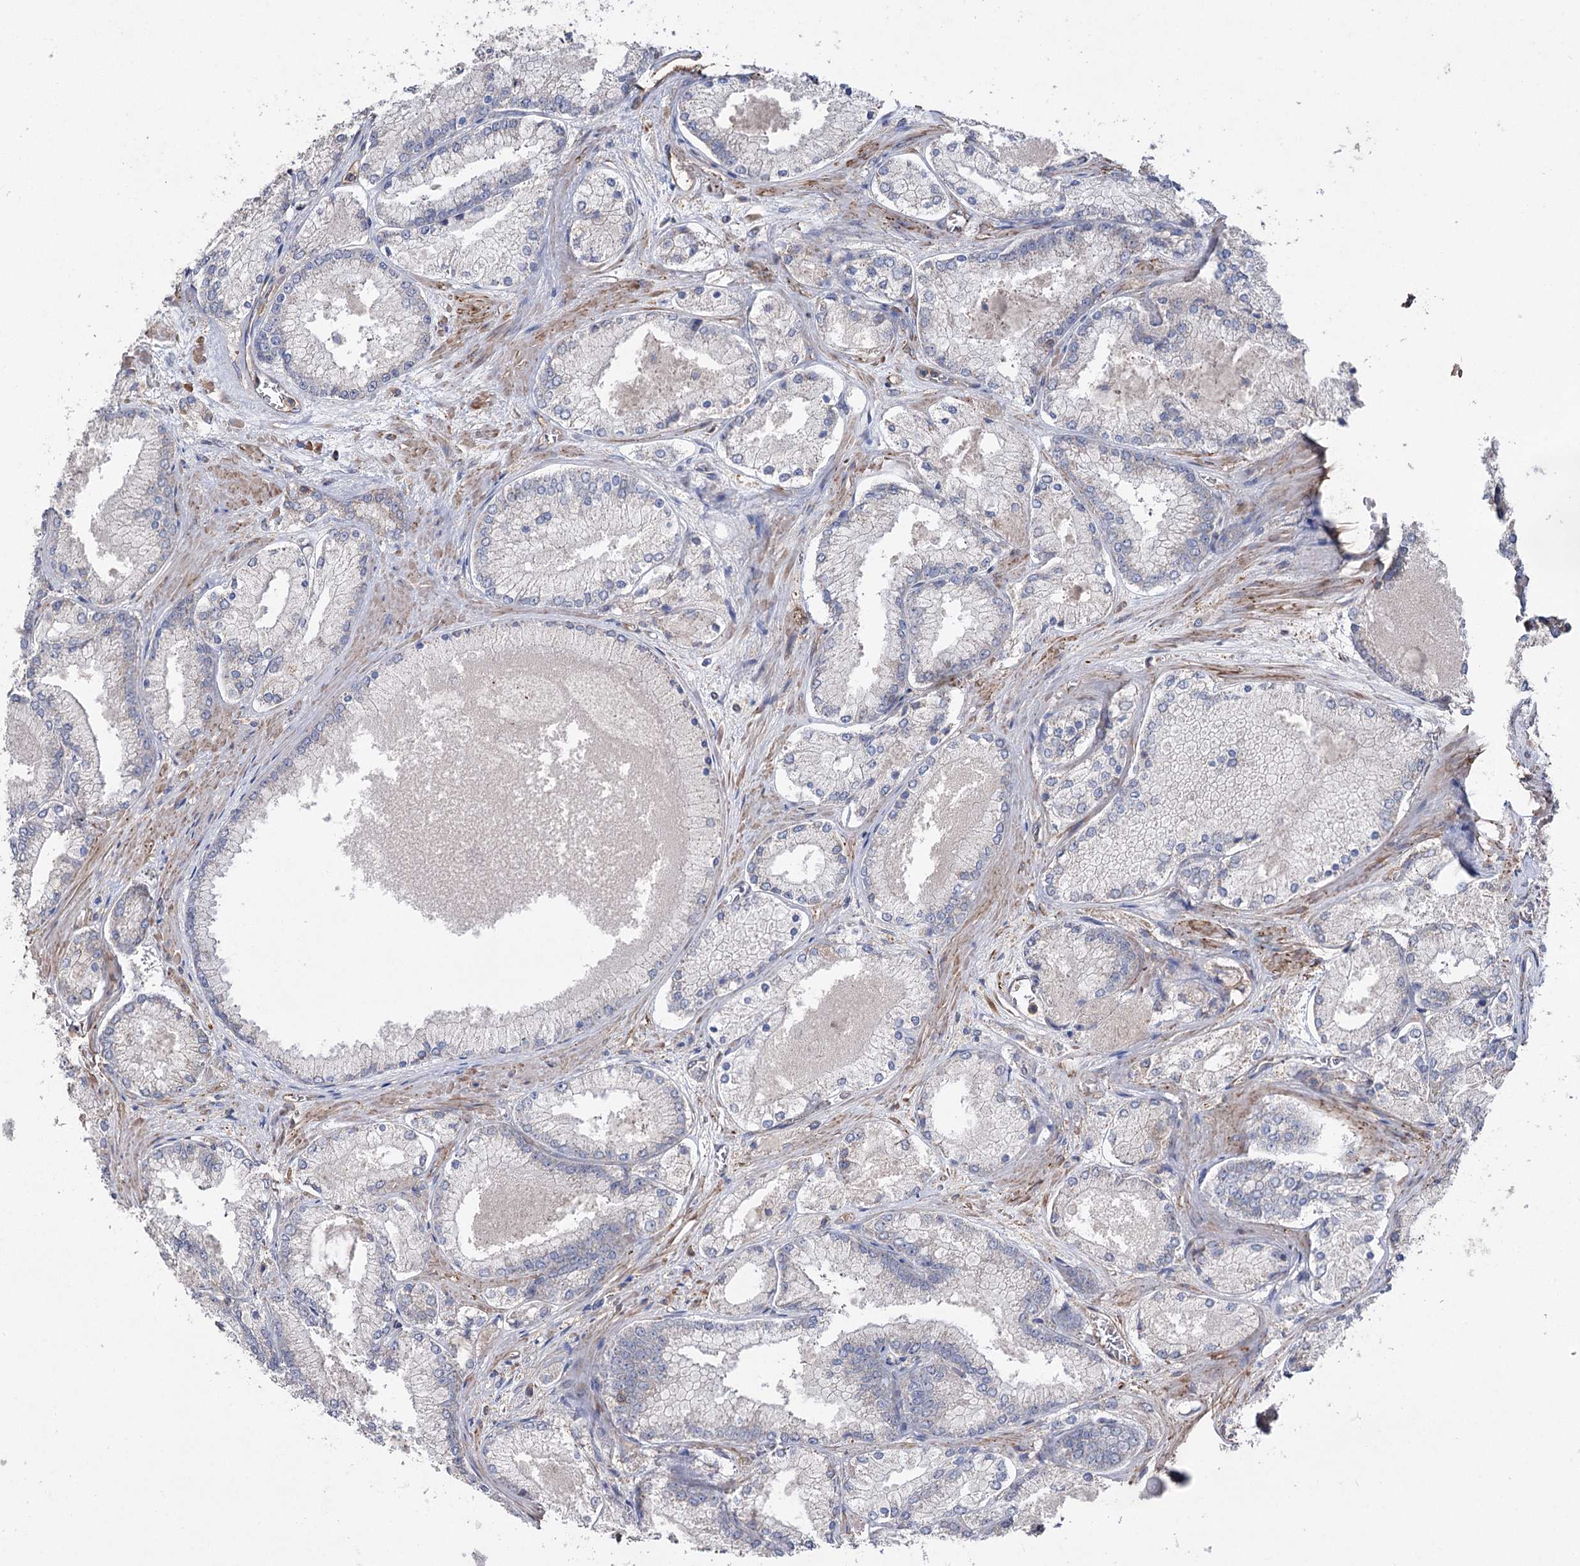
{"staining": {"intensity": "negative", "quantity": "none", "location": "none"}, "tissue": "prostate cancer", "cell_type": "Tumor cells", "image_type": "cancer", "snomed": [{"axis": "morphology", "description": "Adenocarcinoma, Low grade"}, {"axis": "topography", "description": "Prostate"}], "caption": "Adenocarcinoma (low-grade) (prostate) was stained to show a protein in brown. There is no significant staining in tumor cells. (Brightfield microscopy of DAB (3,3'-diaminobenzidine) IHC at high magnification).", "gene": "LARS2", "patient": {"sex": "male", "age": 74}}